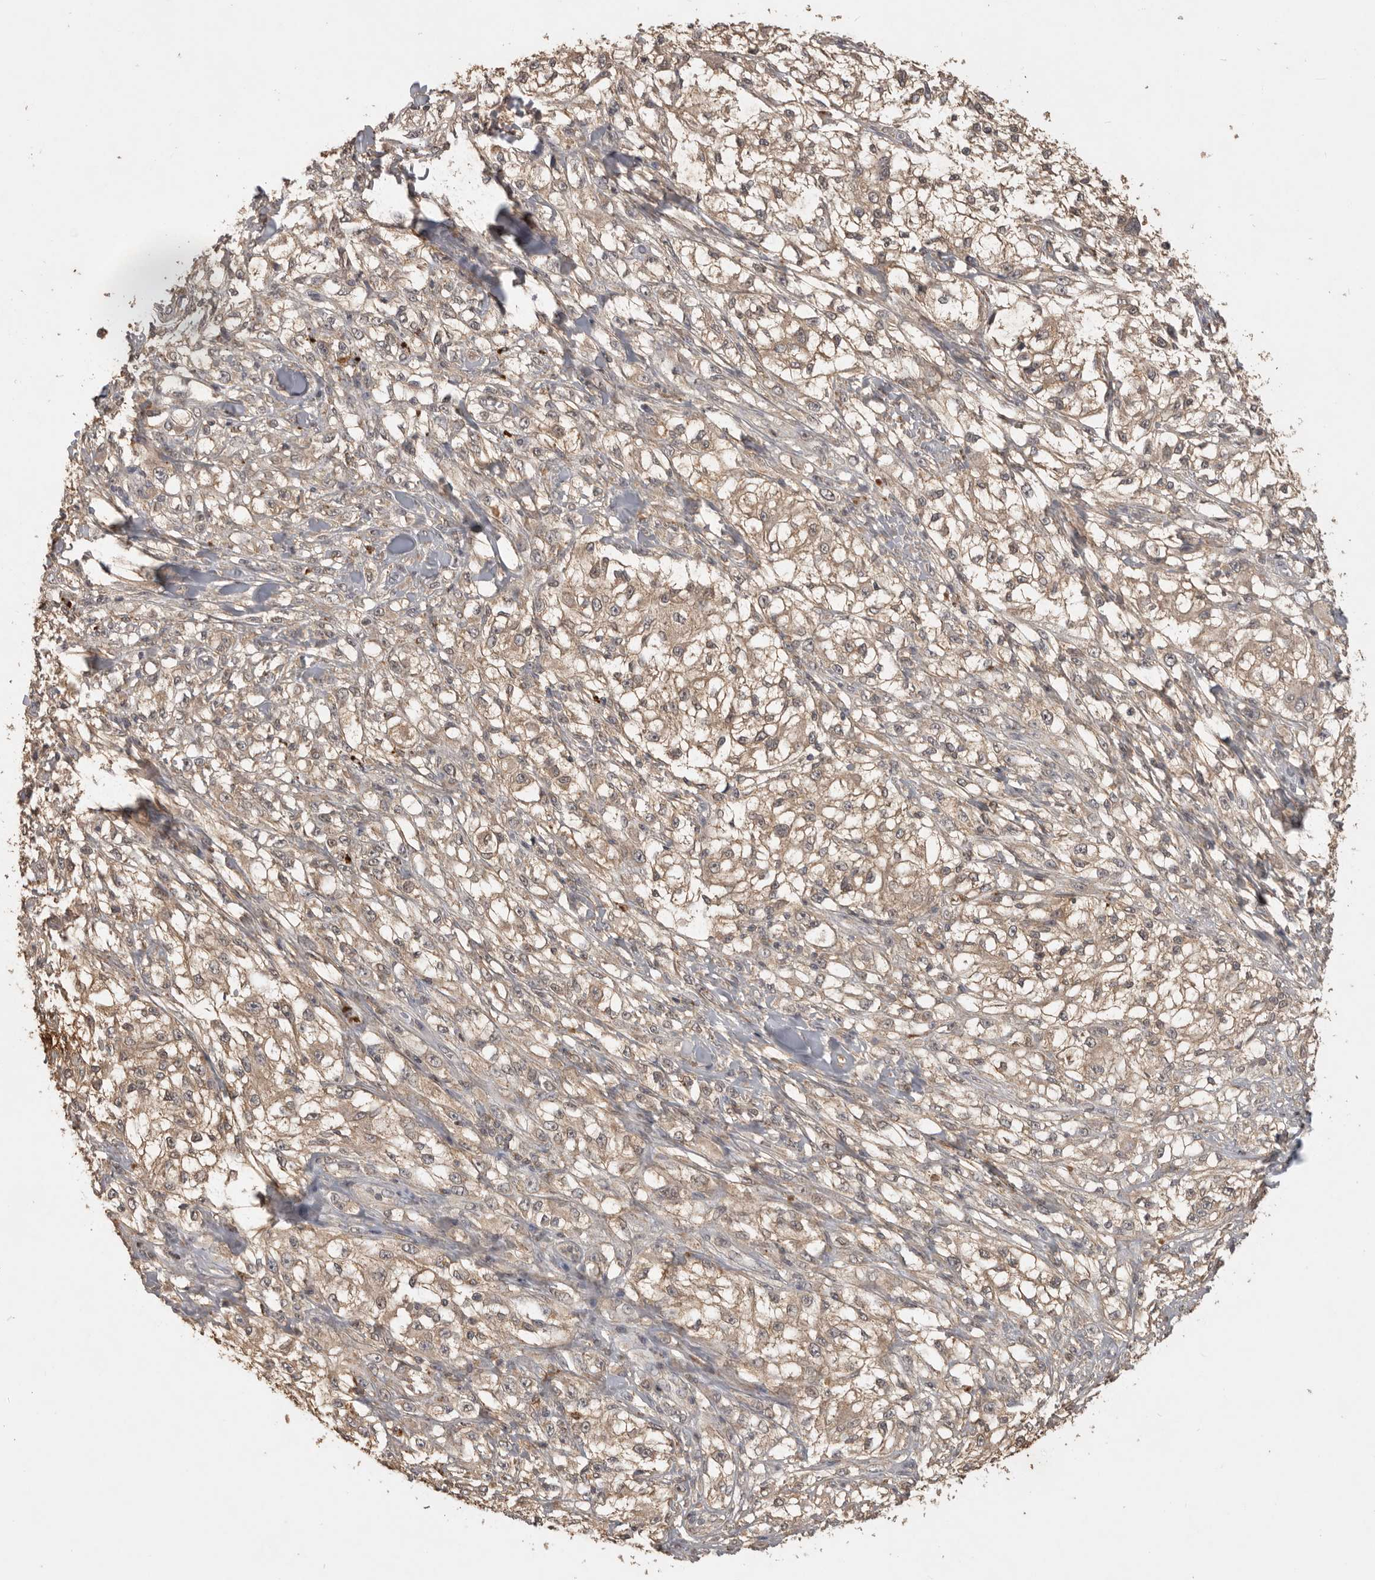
{"staining": {"intensity": "weak", "quantity": ">75%", "location": "cytoplasmic/membranous"}, "tissue": "melanoma", "cell_type": "Tumor cells", "image_type": "cancer", "snomed": [{"axis": "morphology", "description": "Malignant melanoma, NOS"}, {"axis": "topography", "description": "Skin of head"}], "caption": "The immunohistochemical stain labels weak cytoplasmic/membranous staining in tumor cells of melanoma tissue. The staining is performed using DAB (3,3'-diaminobenzidine) brown chromogen to label protein expression. The nuclei are counter-stained blue using hematoxylin.", "gene": "ADAMTS4", "patient": {"sex": "male", "age": 83}}